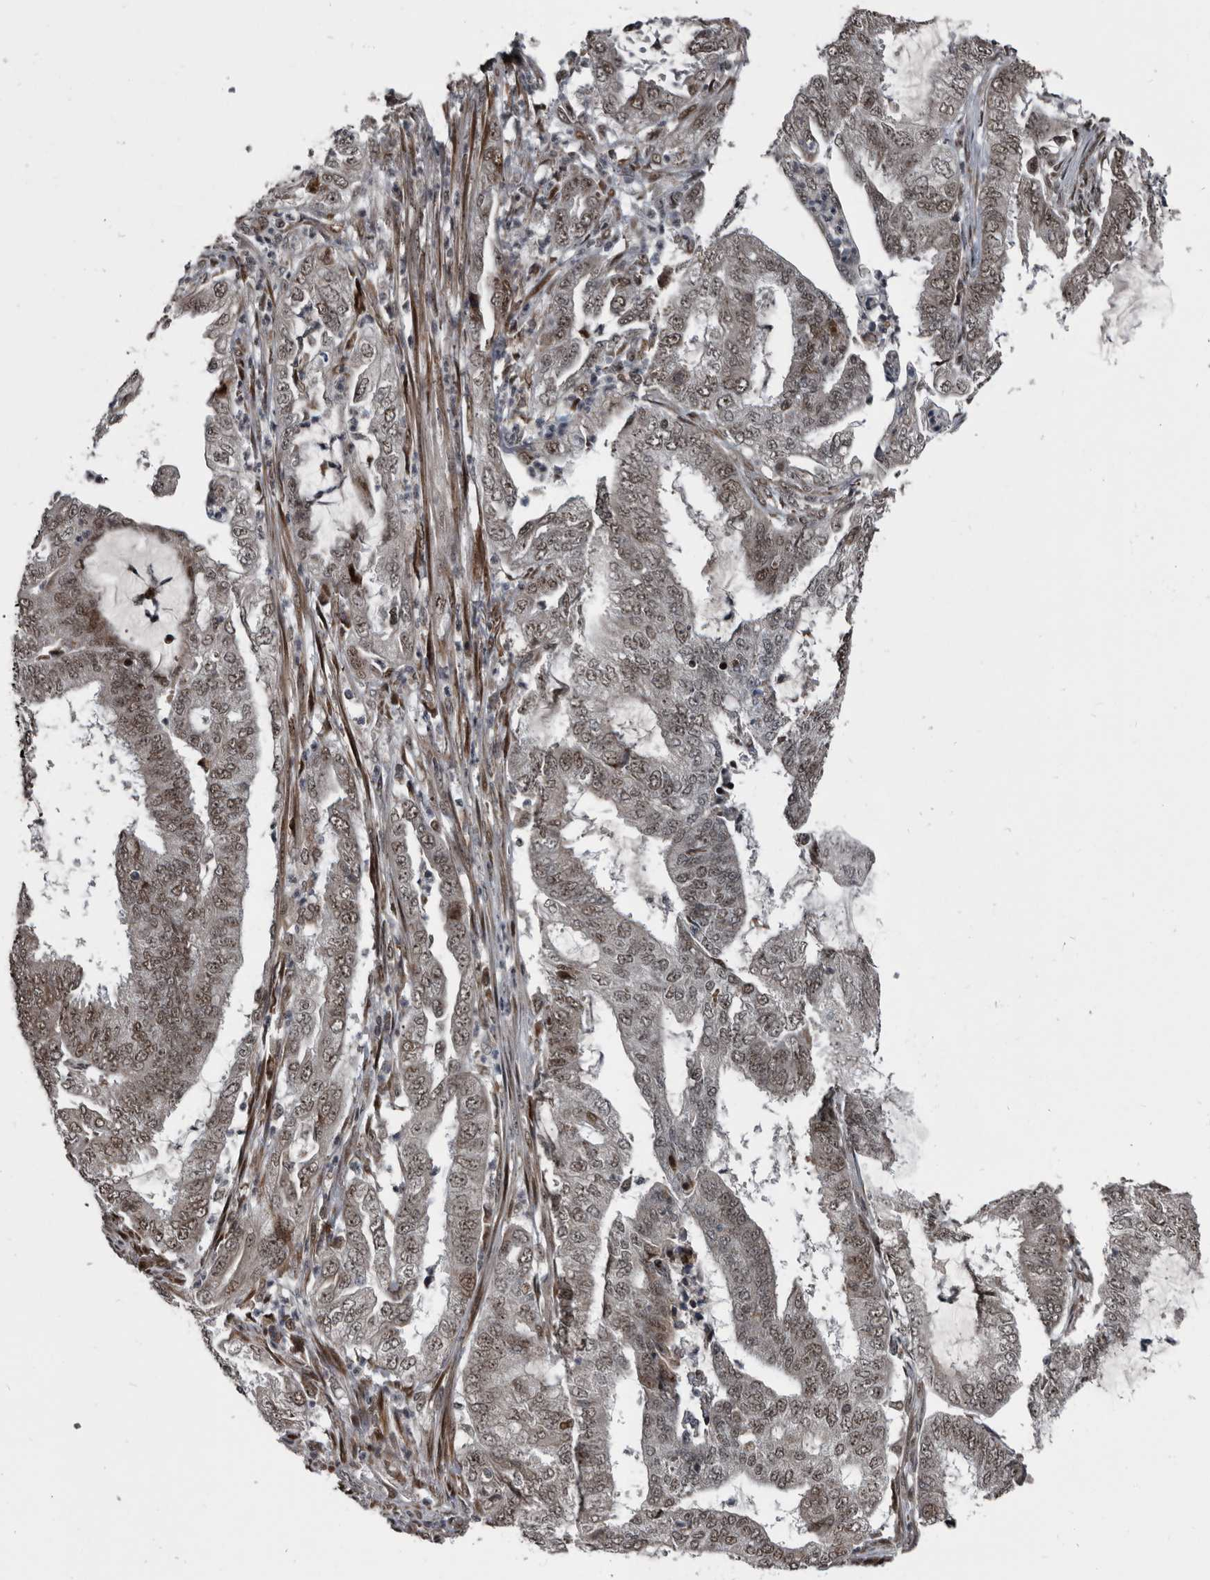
{"staining": {"intensity": "moderate", "quantity": ">75%", "location": "nuclear"}, "tissue": "endometrial cancer", "cell_type": "Tumor cells", "image_type": "cancer", "snomed": [{"axis": "morphology", "description": "Adenocarcinoma, NOS"}, {"axis": "topography", "description": "Endometrium"}], "caption": "This is an image of IHC staining of endometrial adenocarcinoma, which shows moderate positivity in the nuclear of tumor cells.", "gene": "CHD1L", "patient": {"sex": "female", "age": 49}}